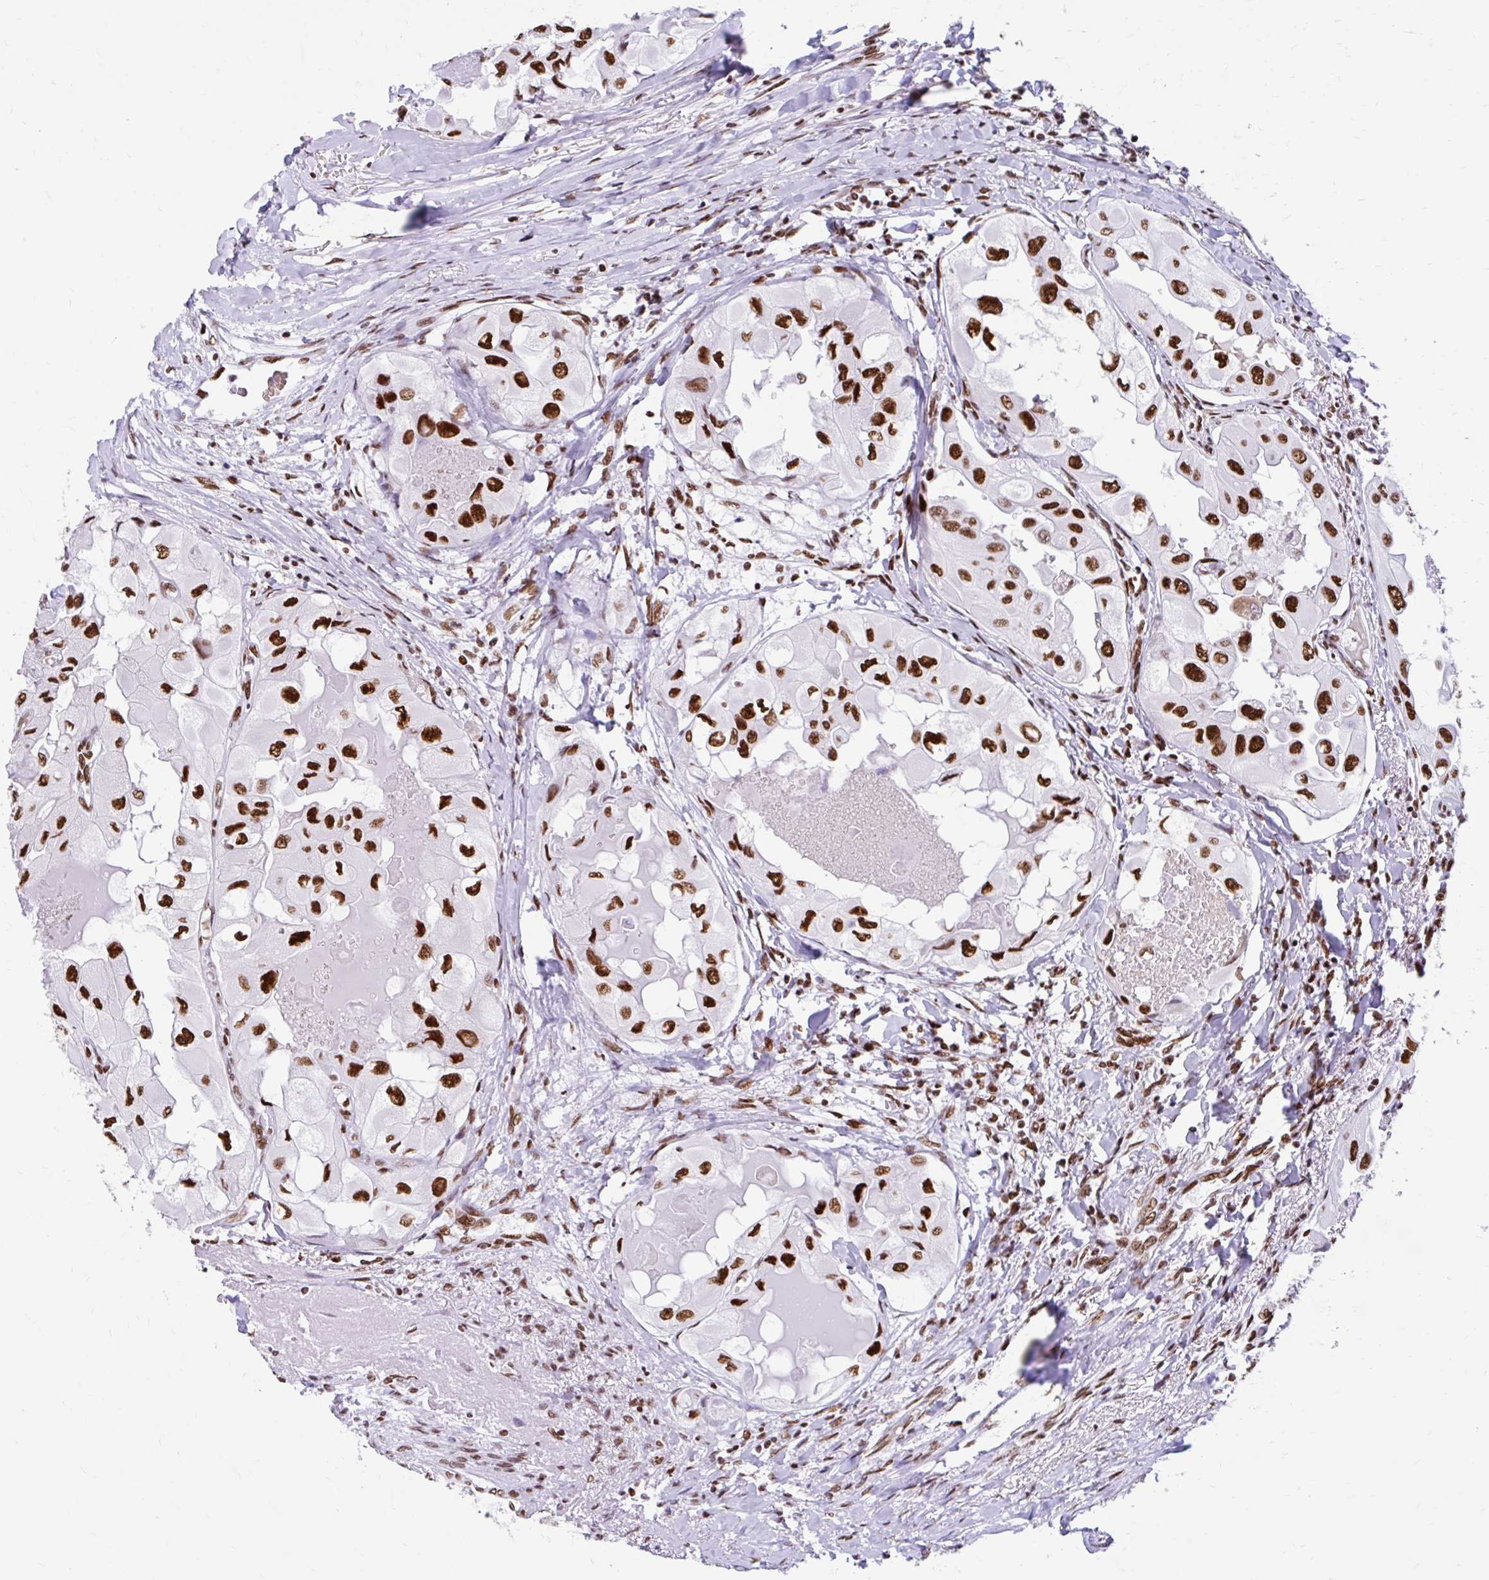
{"staining": {"intensity": "strong", "quantity": ">75%", "location": "nuclear"}, "tissue": "thyroid cancer", "cell_type": "Tumor cells", "image_type": "cancer", "snomed": [{"axis": "morphology", "description": "Normal tissue, NOS"}, {"axis": "morphology", "description": "Papillary adenocarcinoma, NOS"}, {"axis": "topography", "description": "Thyroid gland"}], "caption": "Protein staining demonstrates strong nuclear positivity in about >75% of tumor cells in thyroid papillary adenocarcinoma.", "gene": "KHDRBS1", "patient": {"sex": "female", "age": 59}}